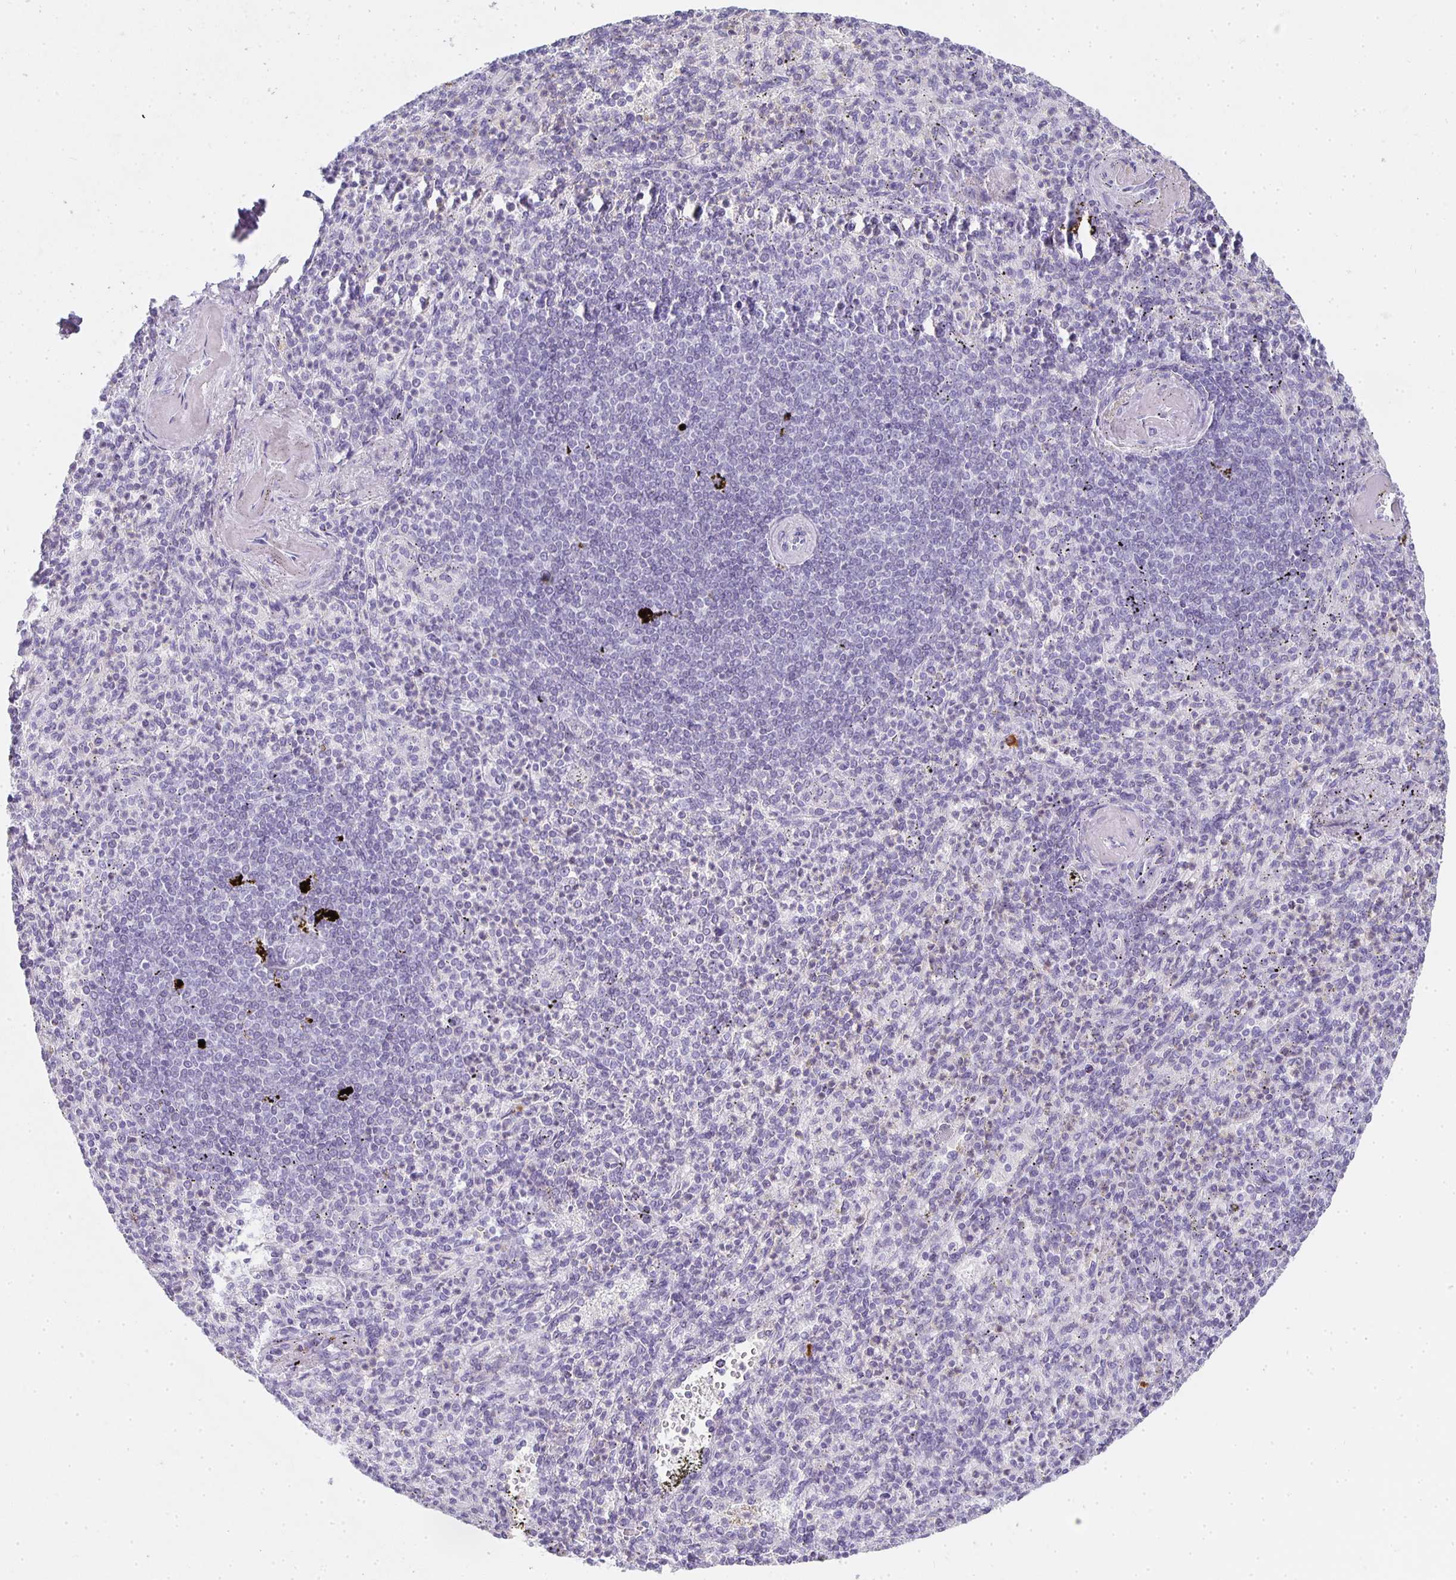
{"staining": {"intensity": "negative", "quantity": "none", "location": "none"}, "tissue": "spleen", "cell_type": "Cells in red pulp", "image_type": "normal", "snomed": [{"axis": "morphology", "description": "Normal tissue, NOS"}, {"axis": "topography", "description": "Spleen"}], "caption": "The immunohistochemistry histopathology image has no significant staining in cells in red pulp of spleen.", "gene": "TPSD1", "patient": {"sex": "female", "age": 74}}